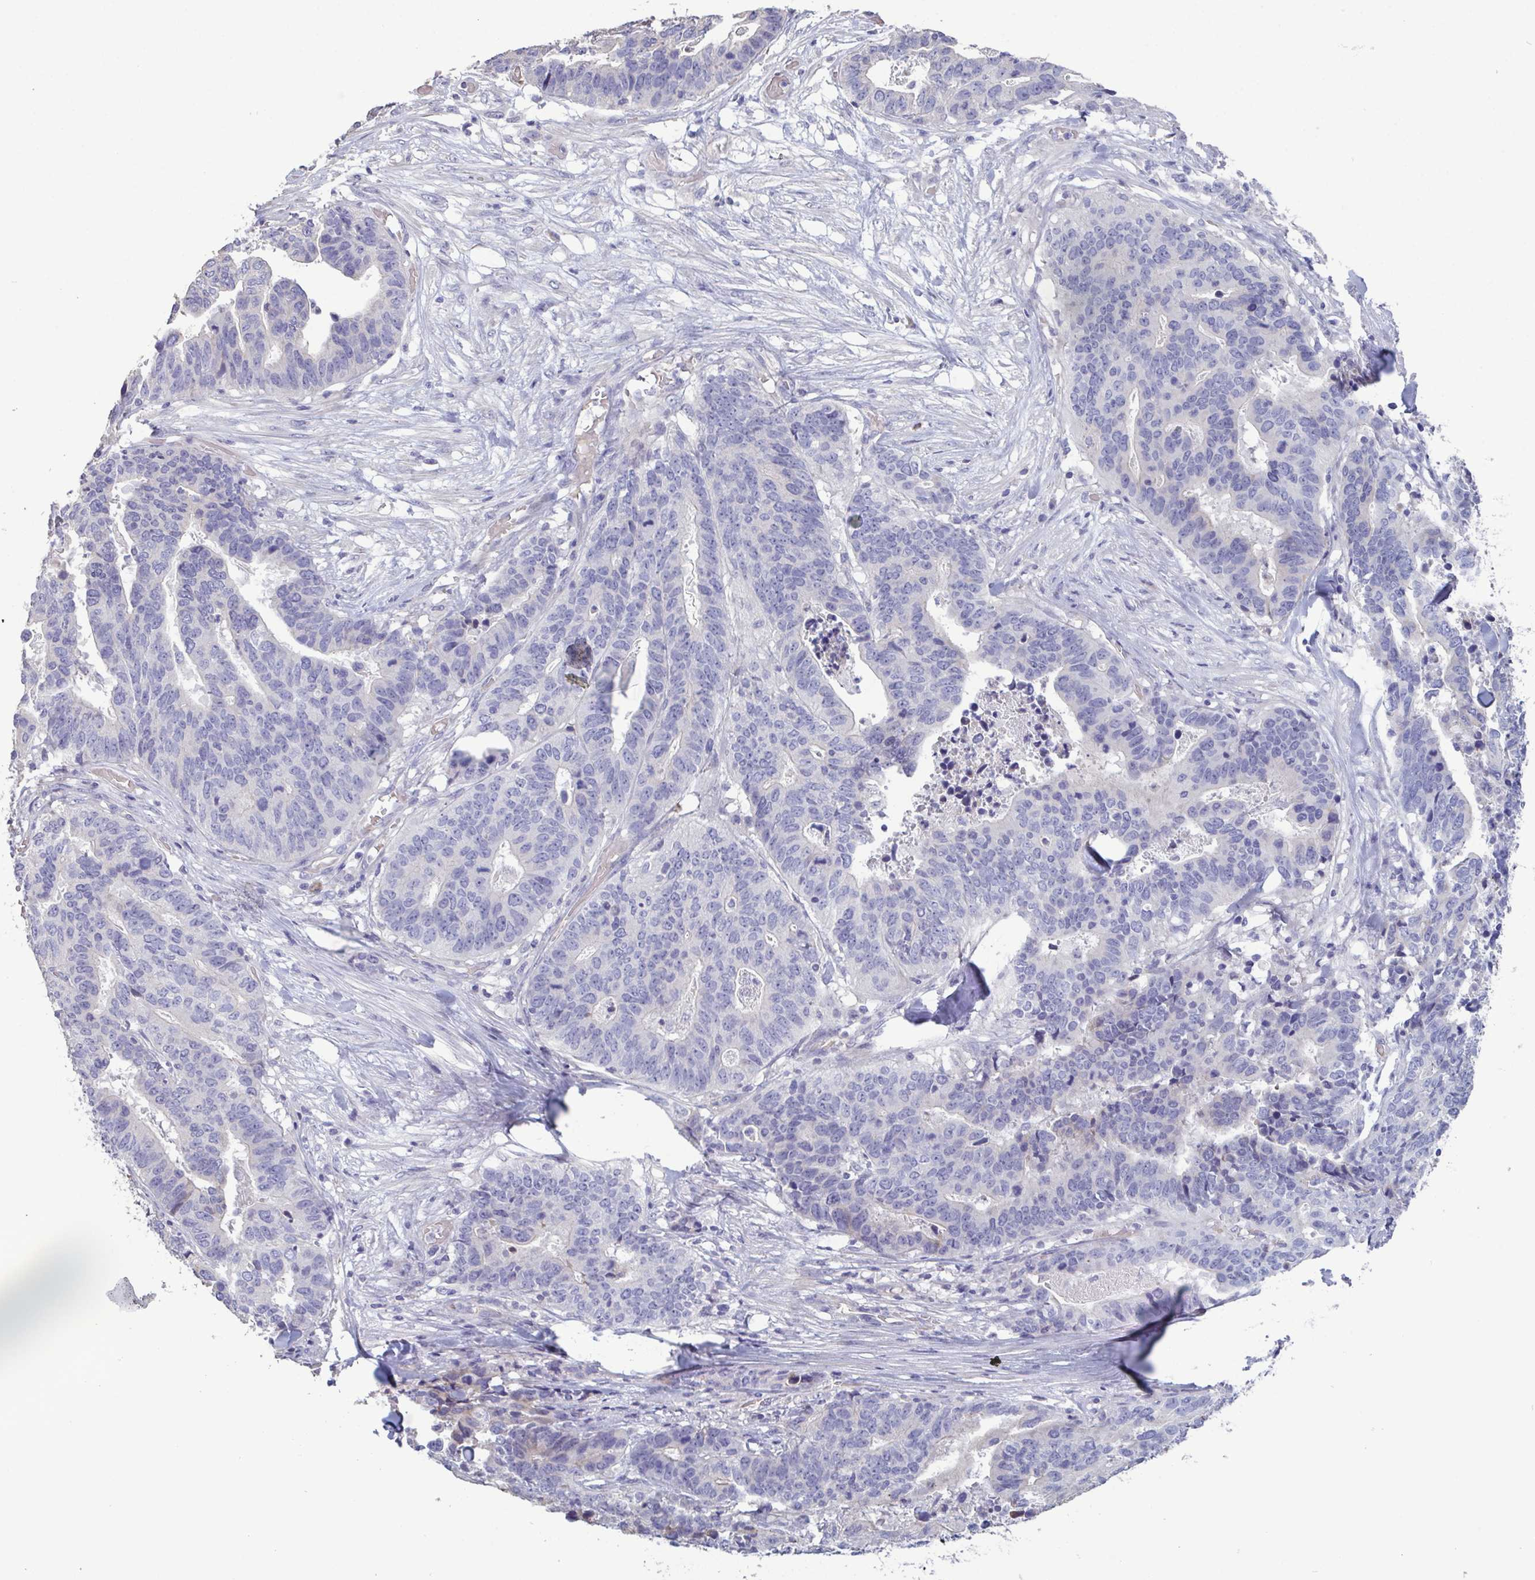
{"staining": {"intensity": "negative", "quantity": "none", "location": "none"}, "tissue": "stomach cancer", "cell_type": "Tumor cells", "image_type": "cancer", "snomed": [{"axis": "morphology", "description": "Adenocarcinoma, NOS"}, {"axis": "topography", "description": "Stomach, upper"}], "caption": "Micrograph shows no significant protein positivity in tumor cells of stomach cancer.", "gene": "GLDC", "patient": {"sex": "female", "age": 67}}